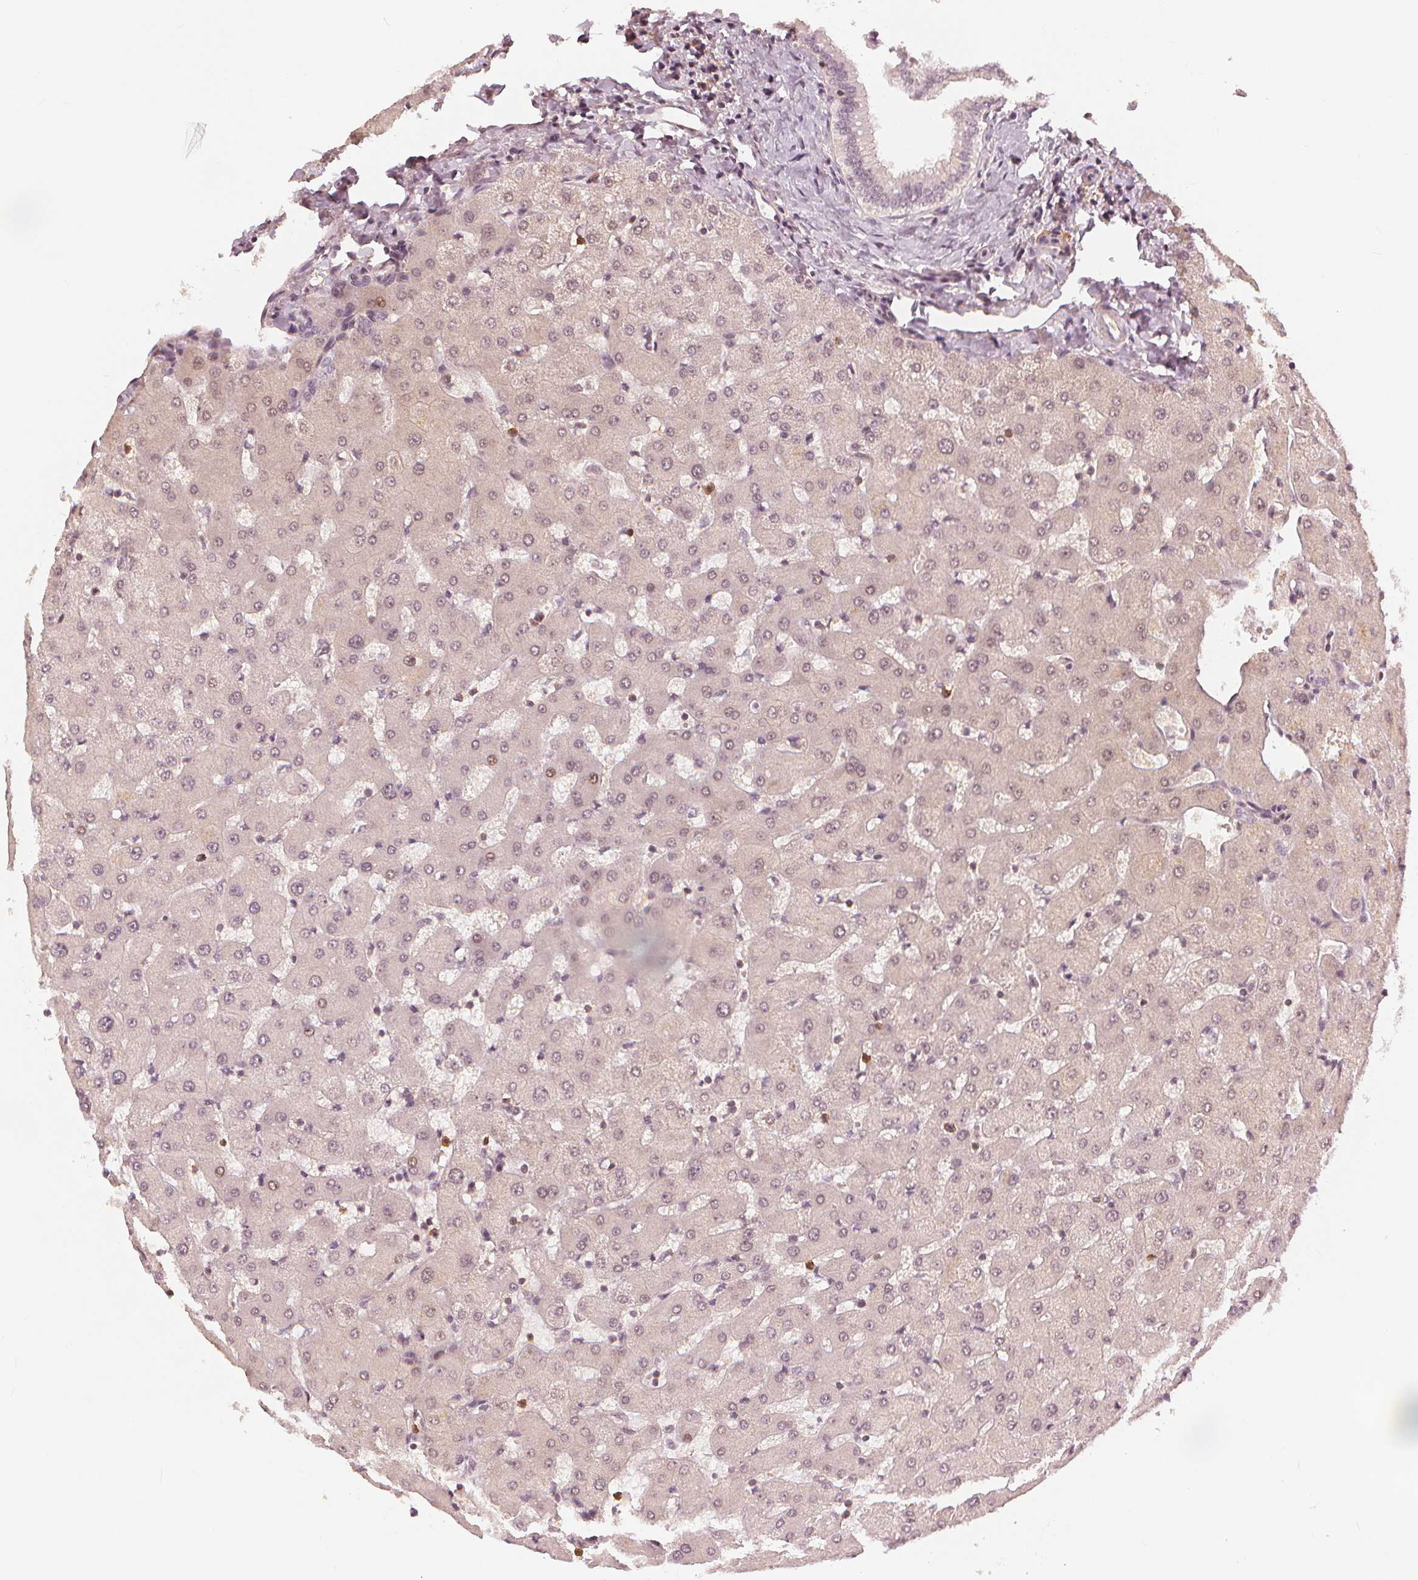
{"staining": {"intensity": "negative", "quantity": "none", "location": "none"}, "tissue": "liver", "cell_type": "Cholangiocytes", "image_type": "normal", "snomed": [{"axis": "morphology", "description": "Normal tissue, NOS"}, {"axis": "topography", "description": "Liver"}], "caption": "Cholangiocytes show no significant expression in benign liver. (DAB immunohistochemistry (IHC) with hematoxylin counter stain).", "gene": "SLC34A1", "patient": {"sex": "female", "age": 63}}